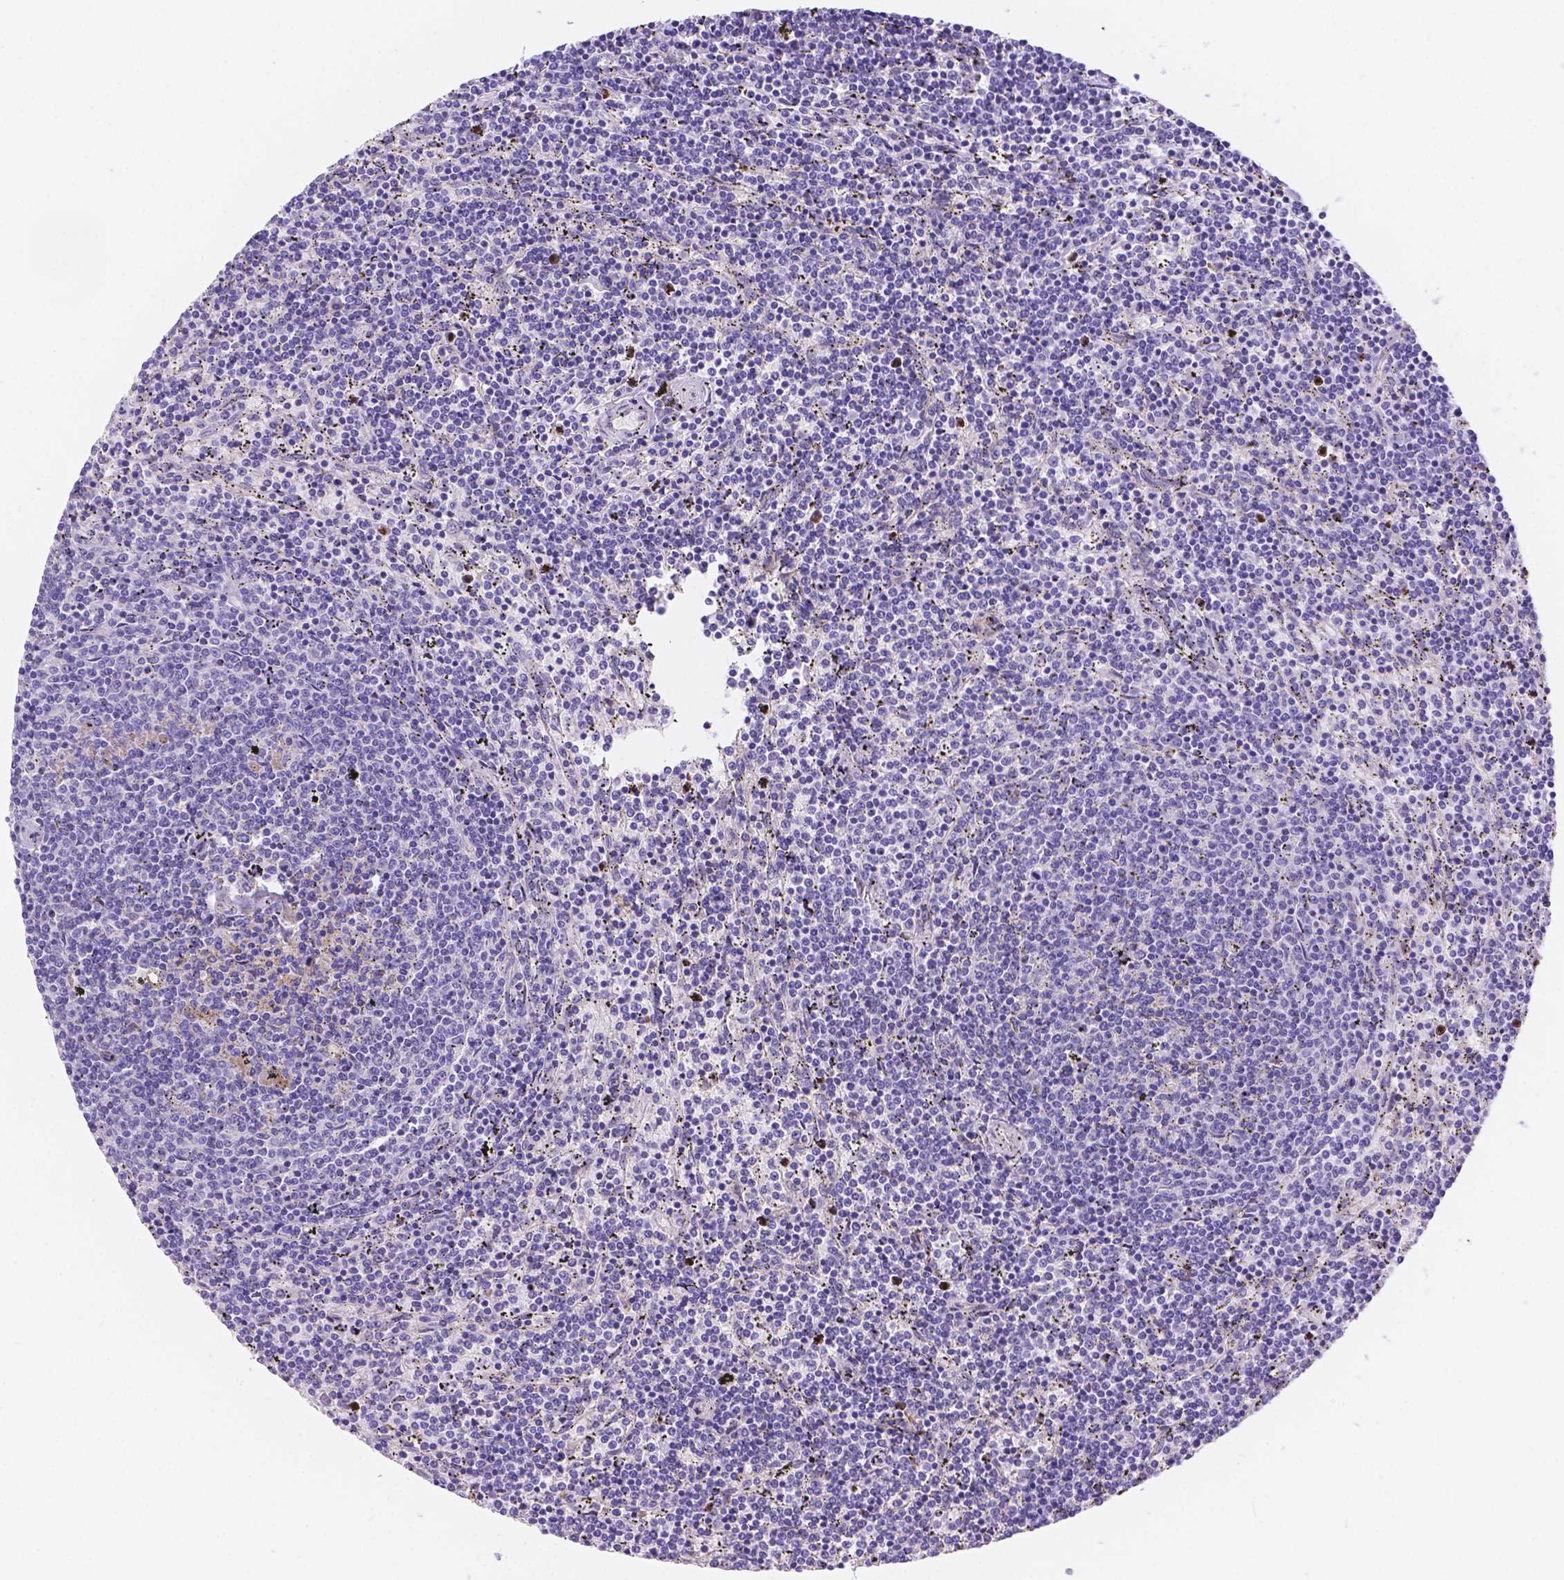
{"staining": {"intensity": "negative", "quantity": "none", "location": "none"}, "tissue": "lymphoma", "cell_type": "Tumor cells", "image_type": "cancer", "snomed": [{"axis": "morphology", "description": "Malignant lymphoma, non-Hodgkin's type, Low grade"}, {"axis": "topography", "description": "Spleen"}], "caption": "A photomicrograph of lymphoma stained for a protein displays no brown staining in tumor cells.", "gene": "DLEC1", "patient": {"sex": "female", "age": 50}}